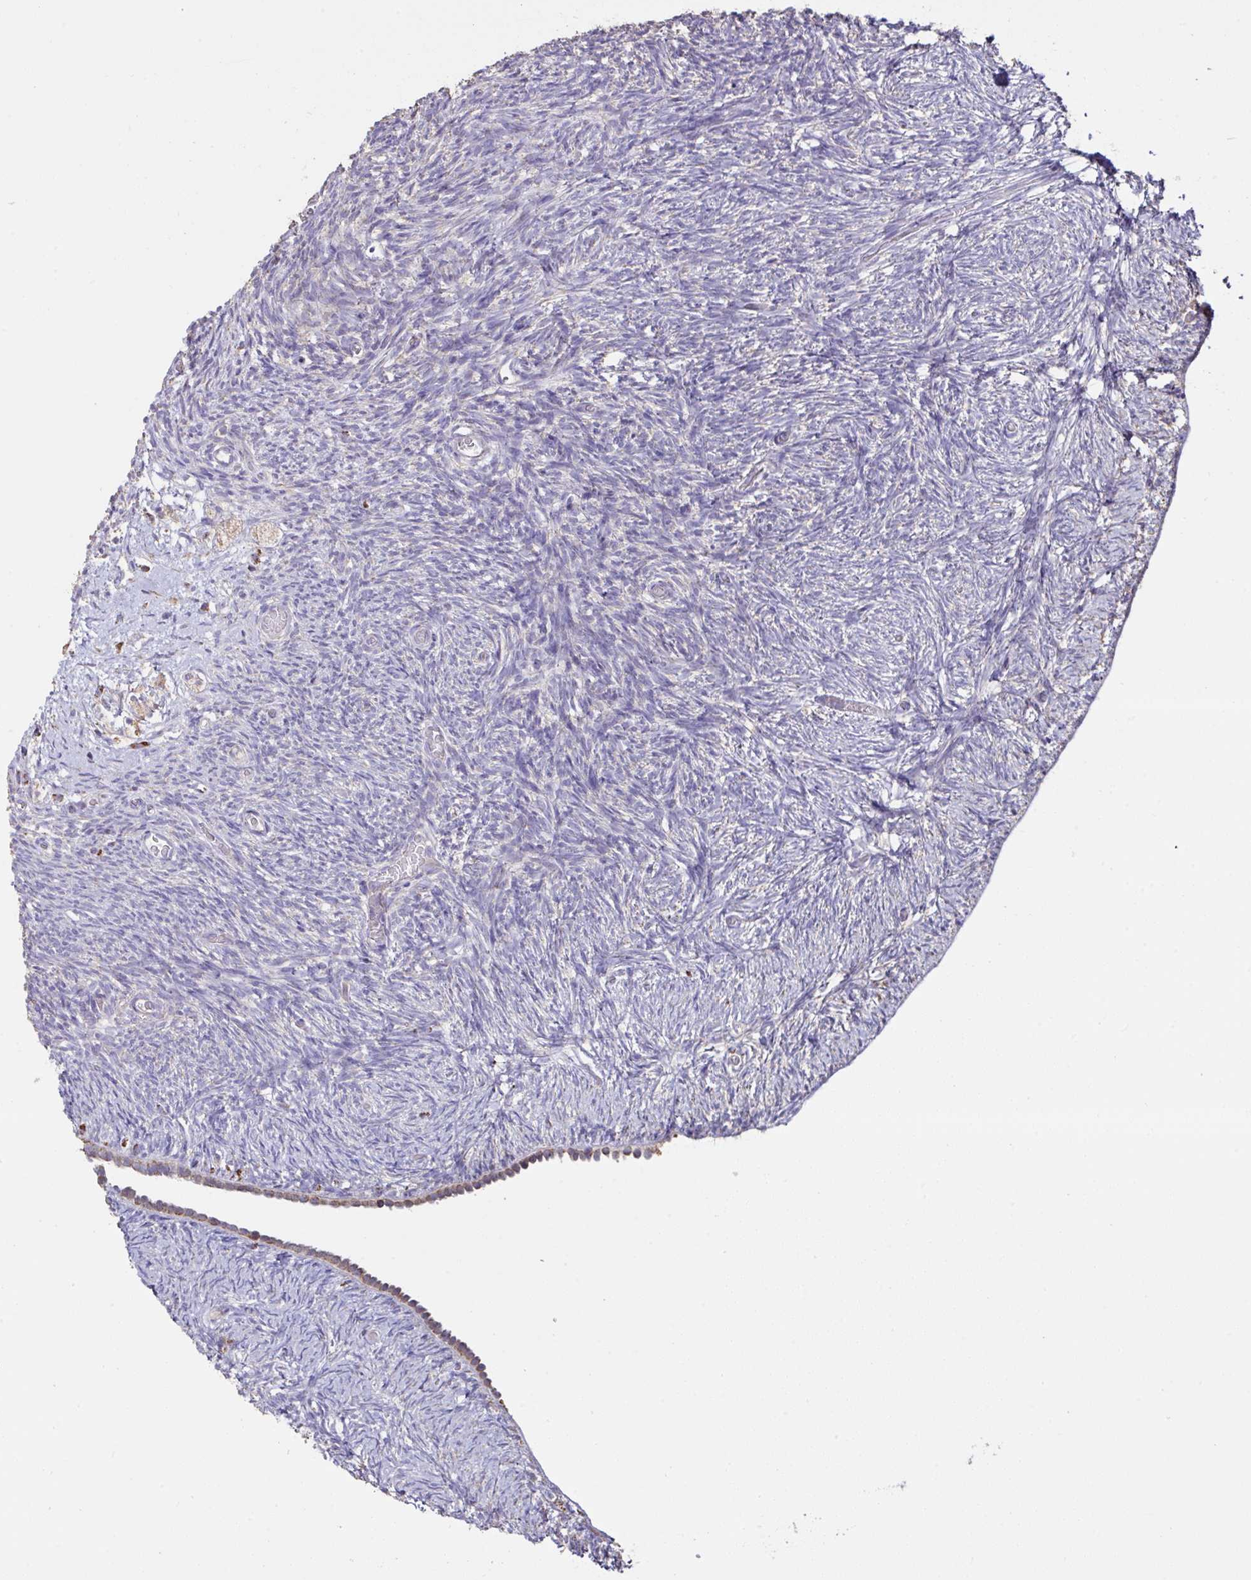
{"staining": {"intensity": "moderate", "quantity": ">75%", "location": "cytoplasmic/membranous"}, "tissue": "ovary", "cell_type": "Follicle cells", "image_type": "normal", "snomed": [{"axis": "morphology", "description": "Normal tissue, NOS"}, {"axis": "topography", "description": "Ovary"}], "caption": "Approximately >75% of follicle cells in unremarkable ovary show moderate cytoplasmic/membranous protein positivity as visualized by brown immunohistochemical staining.", "gene": "DOK7", "patient": {"sex": "female", "age": 39}}